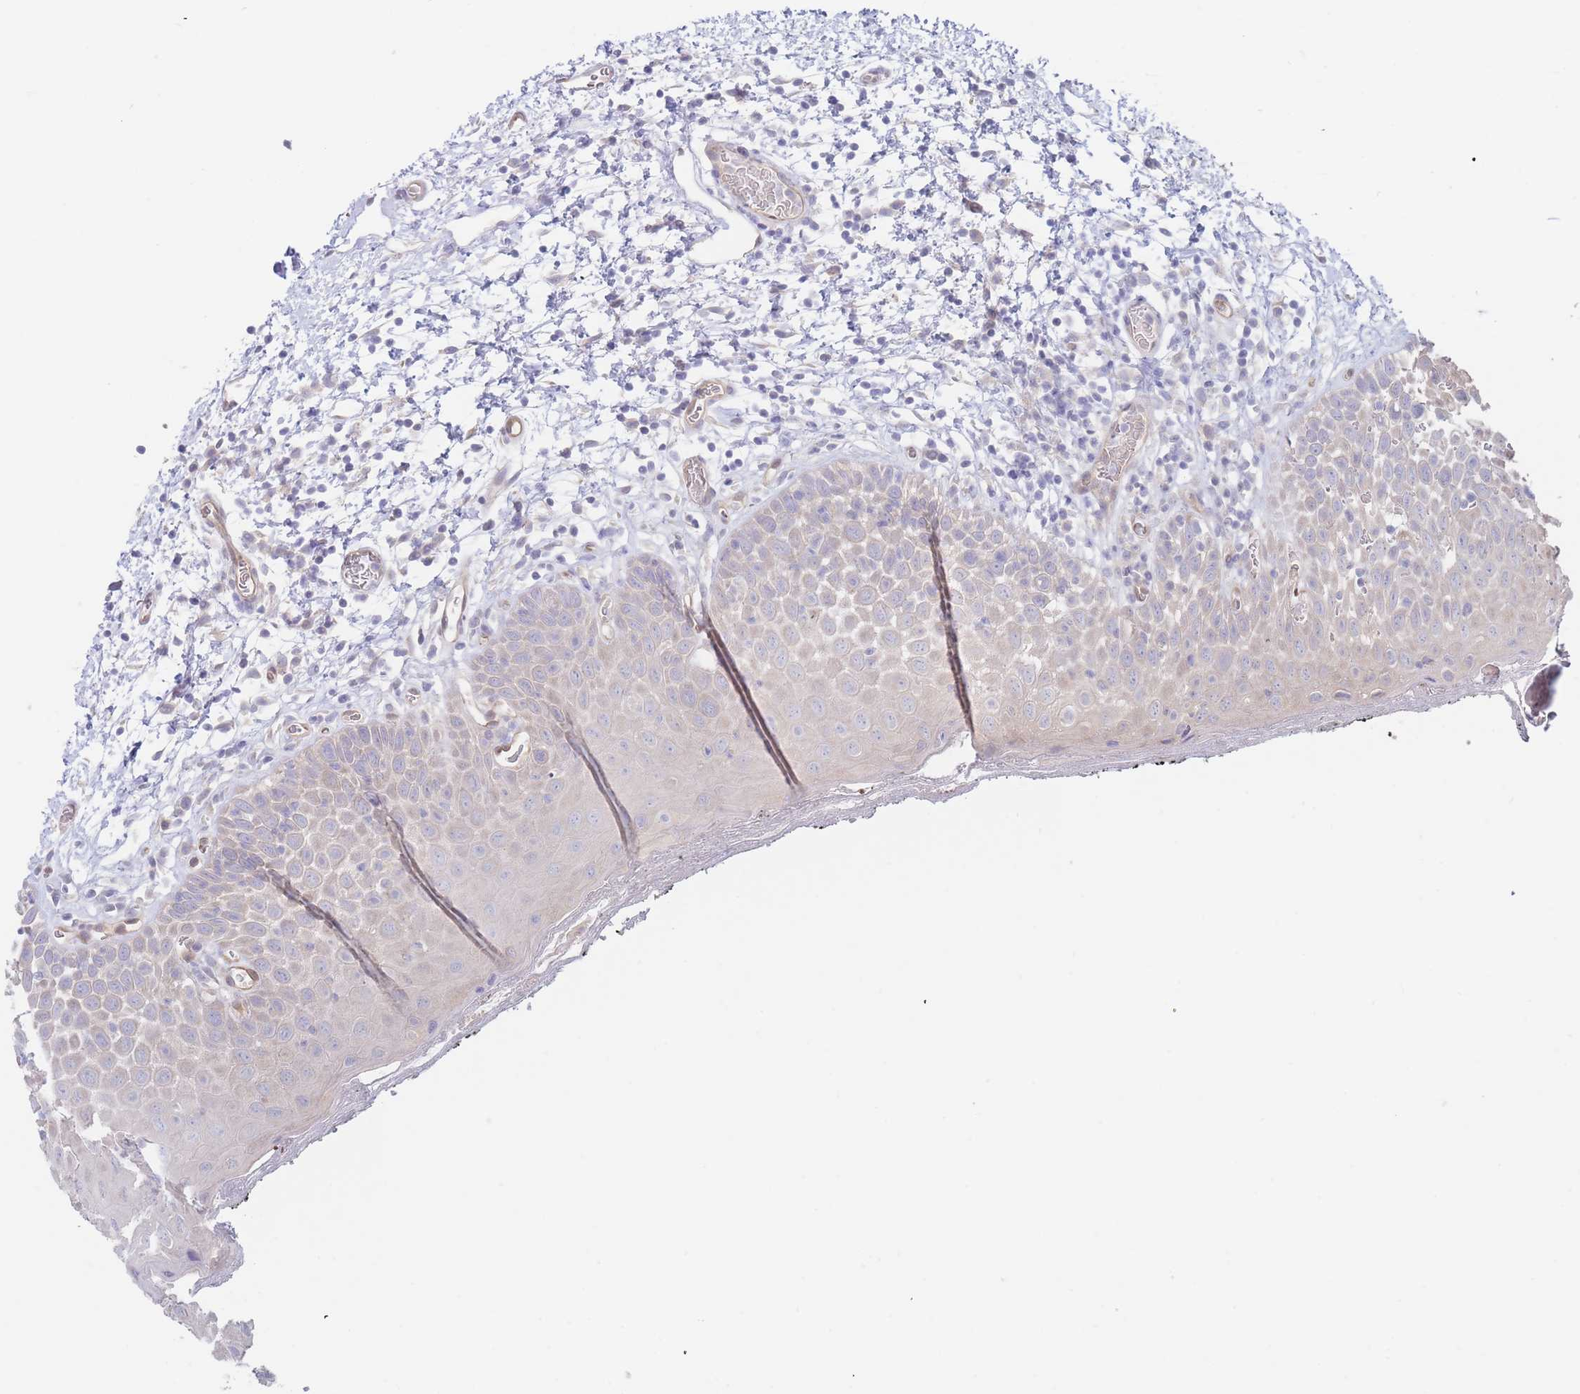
{"staining": {"intensity": "negative", "quantity": "none", "location": "none"}, "tissue": "oral mucosa", "cell_type": "Squamous epithelial cells", "image_type": "normal", "snomed": [{"axis": "morphology", "description": "Normal tissue, NOS"}, {"axis": "morphology", "description": "Squamous cell carcinoma, NOS"}, {"axis": "topography", "description": "Oral tissue"}, {"axis": "topography", "description": "Tounge, NOS"}, {"axis": "topography", "description": "Head-Neck"}], "caption": "Immunohistochemical staining of benign oral mucosa displays no significant expression in squamous epithelial cells. The staining is performed using DAB (3,3'-diaminobenzidine) brown chromogen with nuclei counter-stained in using hematoxylin.", "gene": "ZNF281", "patient": {"sex": "male", "age": 76}}